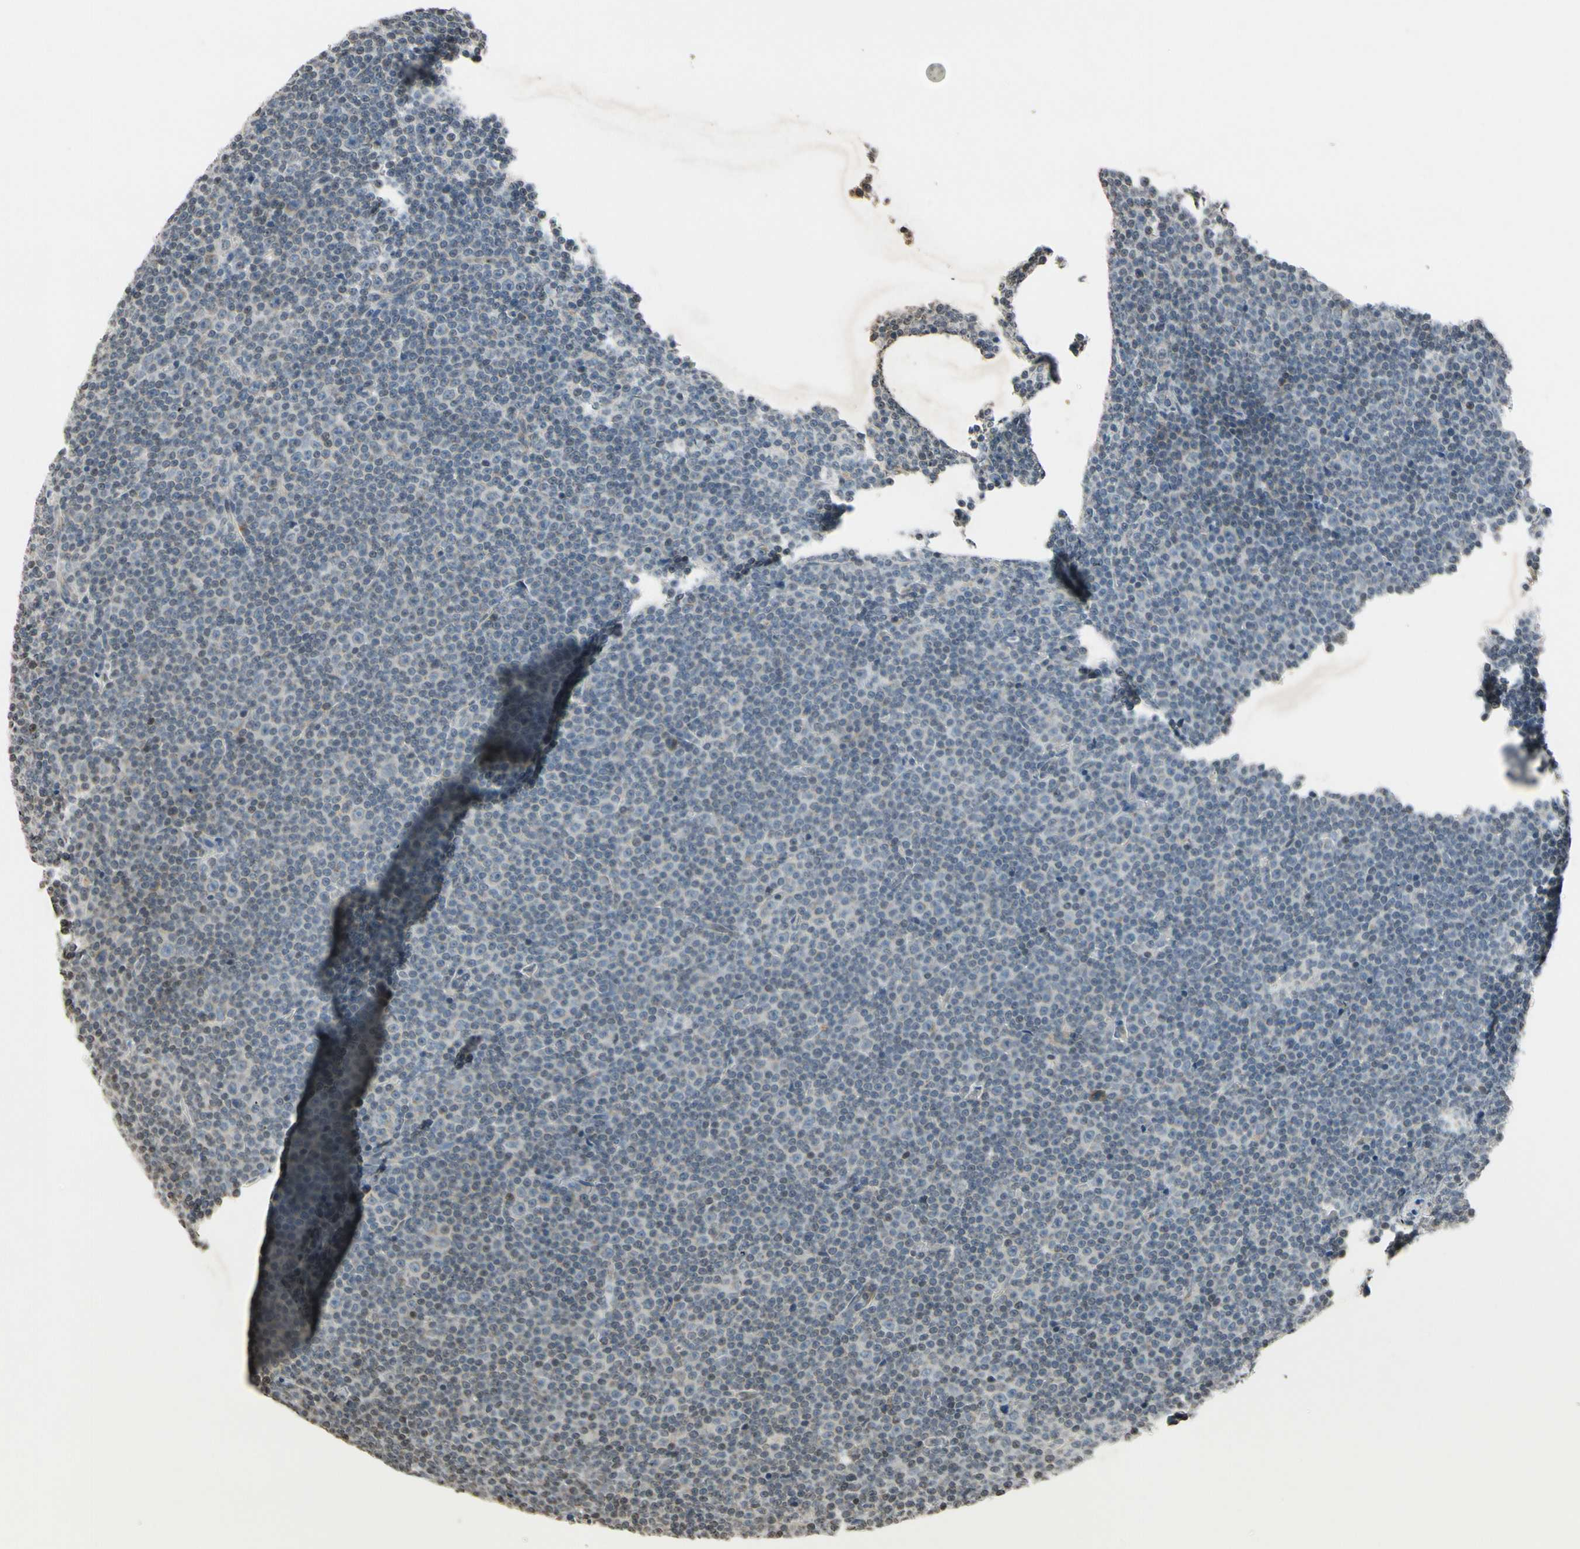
{"staining": {"intensity": "negative", "quantity": "none", "location": "none"}, "tissue": "lymphoma", "cell_type": "Tumor cells", "image_type": "cancer", "snomed": [{"axis": "morphology", "description": "Malignant lymphoma, non-Hodgkin's type, Low grade"}, {"axis": "topography", "description": "Lymph node"}], "caption": "Tumor cells are negative for protein expression in human lymphoma.", "gene": "CLDN11", "patient": {"sex": "female", "age": 67}}